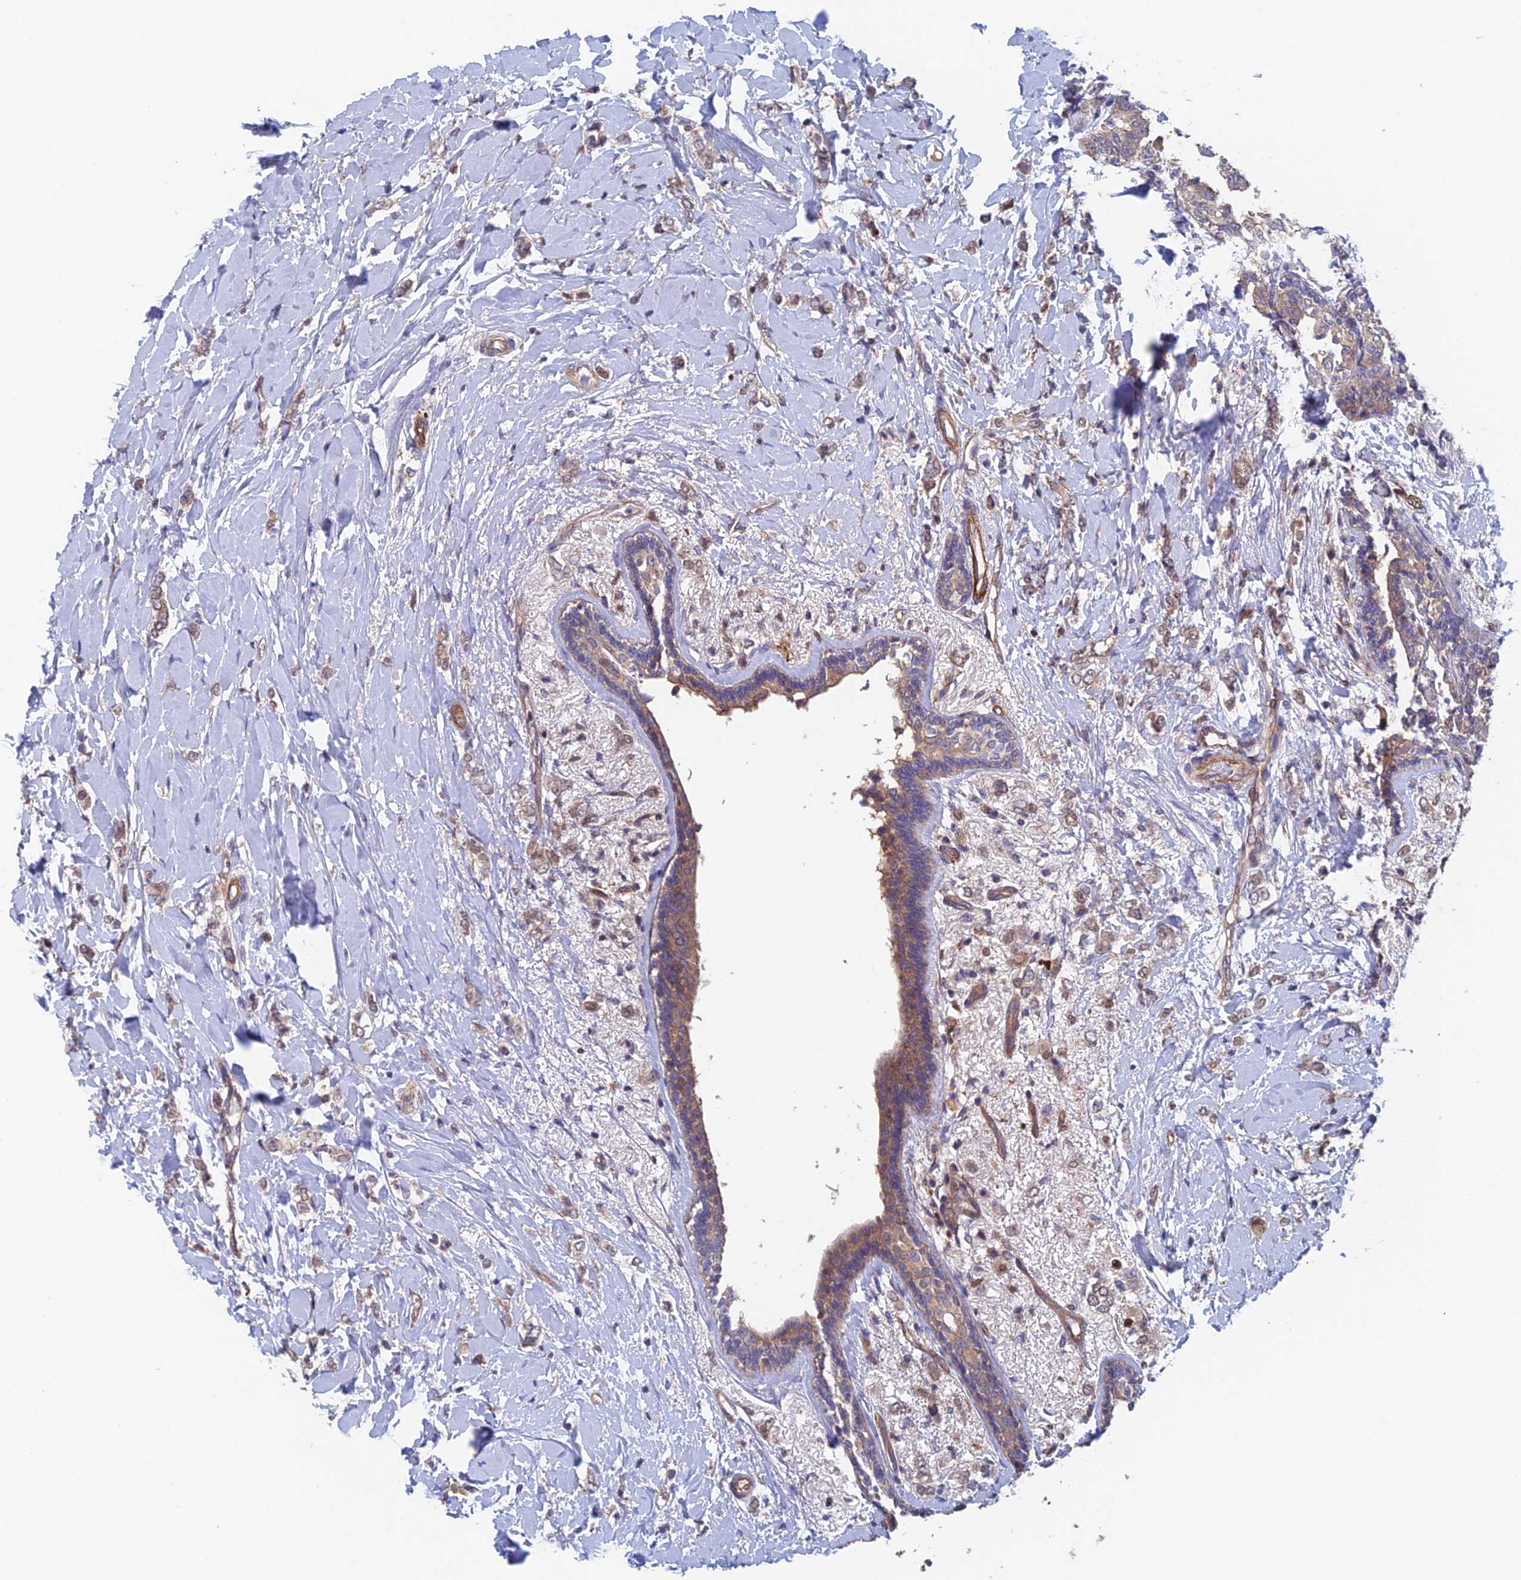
{"staining": {"intensity": "weak", "quantity": ">75%", "location": "cytoplasmic/membranous"}, "tissue": "breast cancer", "cell_type": "Tumor cells", "image_type": "cancer", "snomed": [{"axis": "morphology", "description": "Normal tissue, NOS"}, {"axis": "morphology", "description": "Lobular carcinoma"}, {"axis": "topography", "description": "Breast"}], "caption": "Brown immunohistochemical staining in breast cancer (lobular carcinoma) displays weak cytoplasmic/membranous expression in approximately >75% of tumor cells.", "gene": "NUDT16L1", "patient": {"sex": "female", "age": 47}}